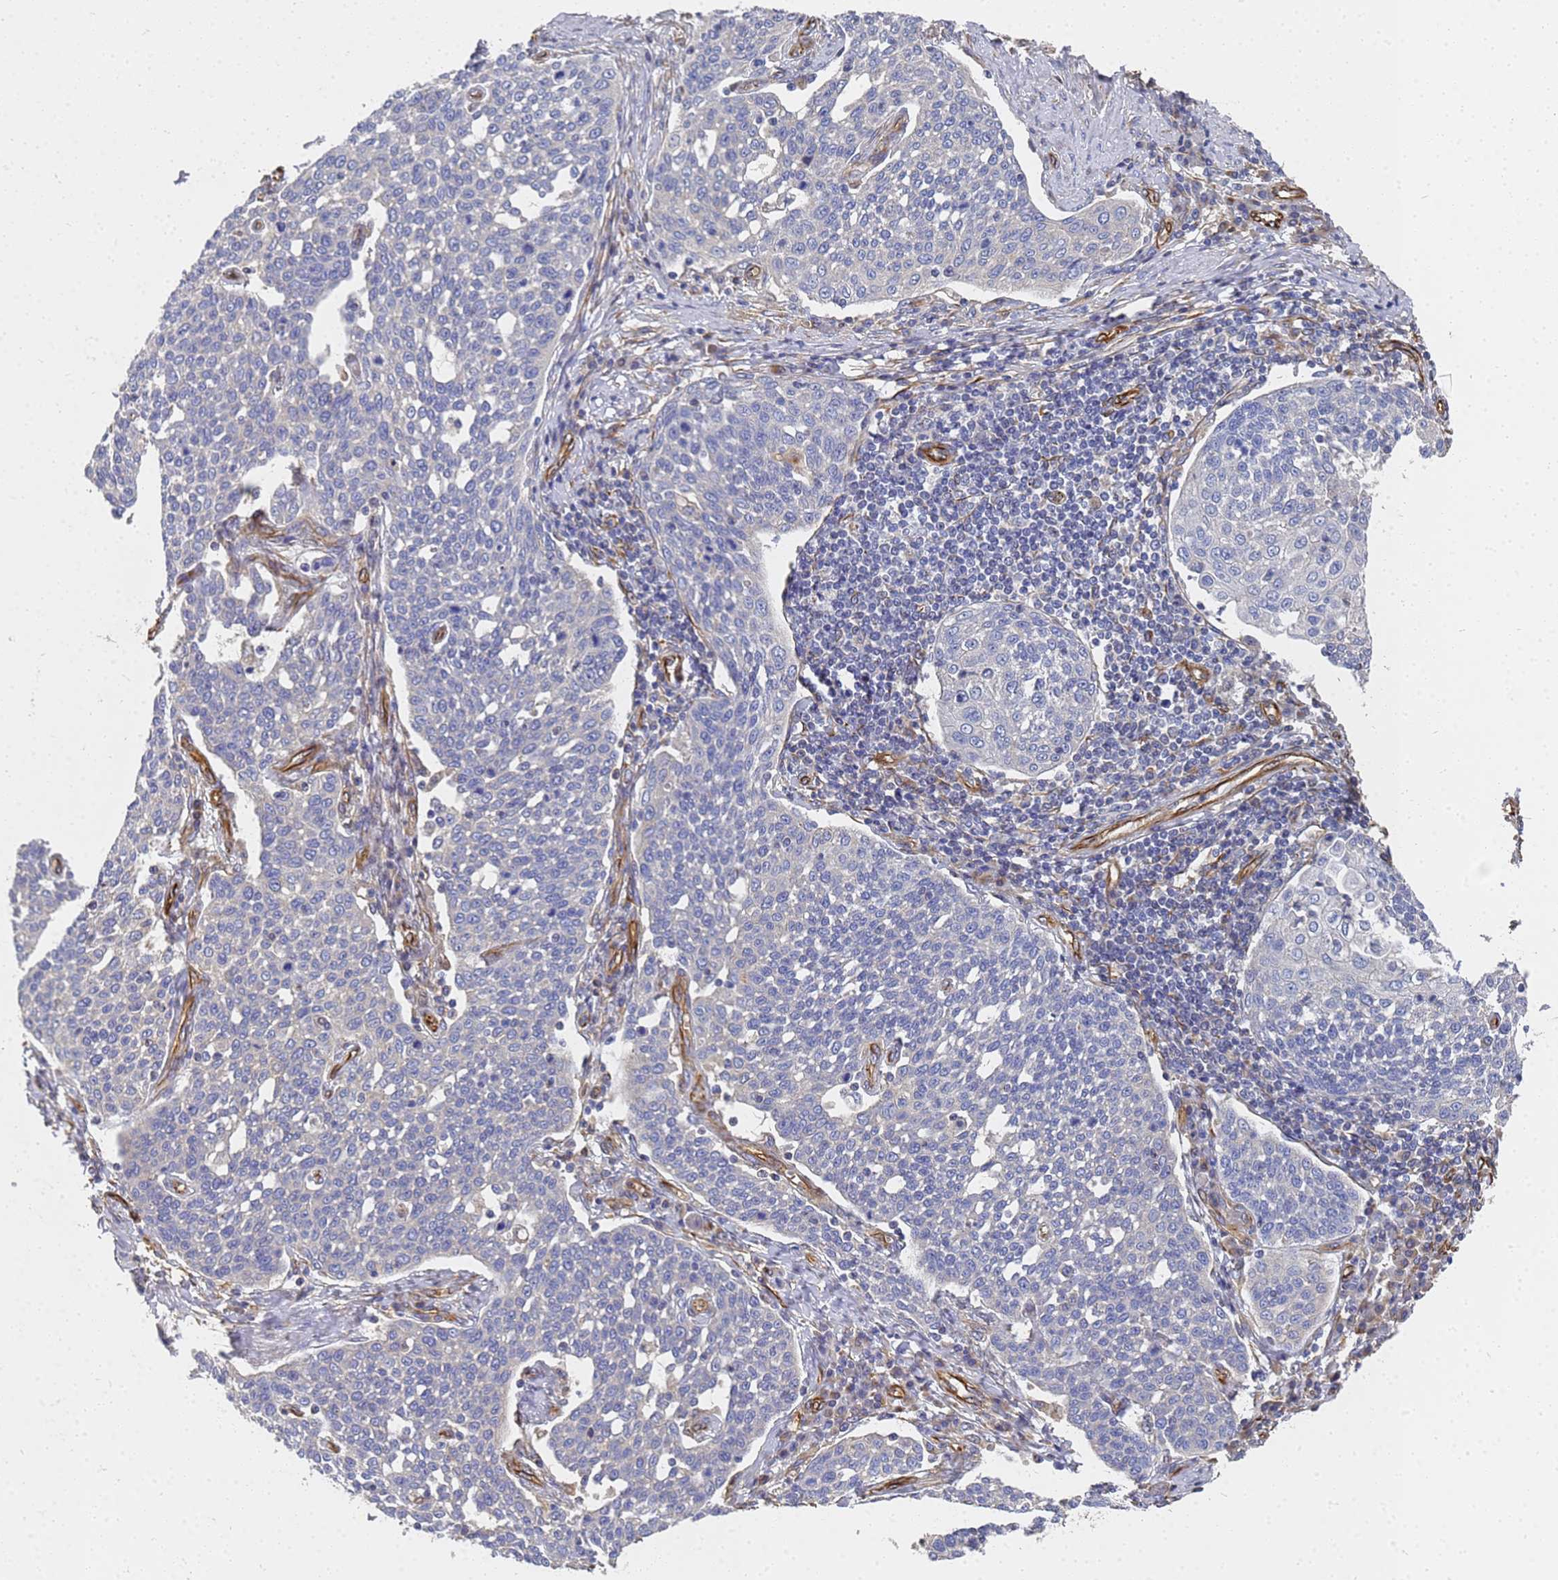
{"staining": {"intensity": "negative", "quantity": "none", "location": "none"}, "tissue": "cervical cancer", "cell_type": "Tumor cells", "image_type": "cancer", "snomed": [{"axis": "morphology", "description": "Squamous cell carcinoma, NOS"}, {"axis": "topography", "description": "Cervix"}], "caption": "Immunohistochemistry of cervical squamous cell carcinoma reveals no expression in tumor cells.", "gene": "SYT13", "patient": {"sex": "female", "age": 34}}